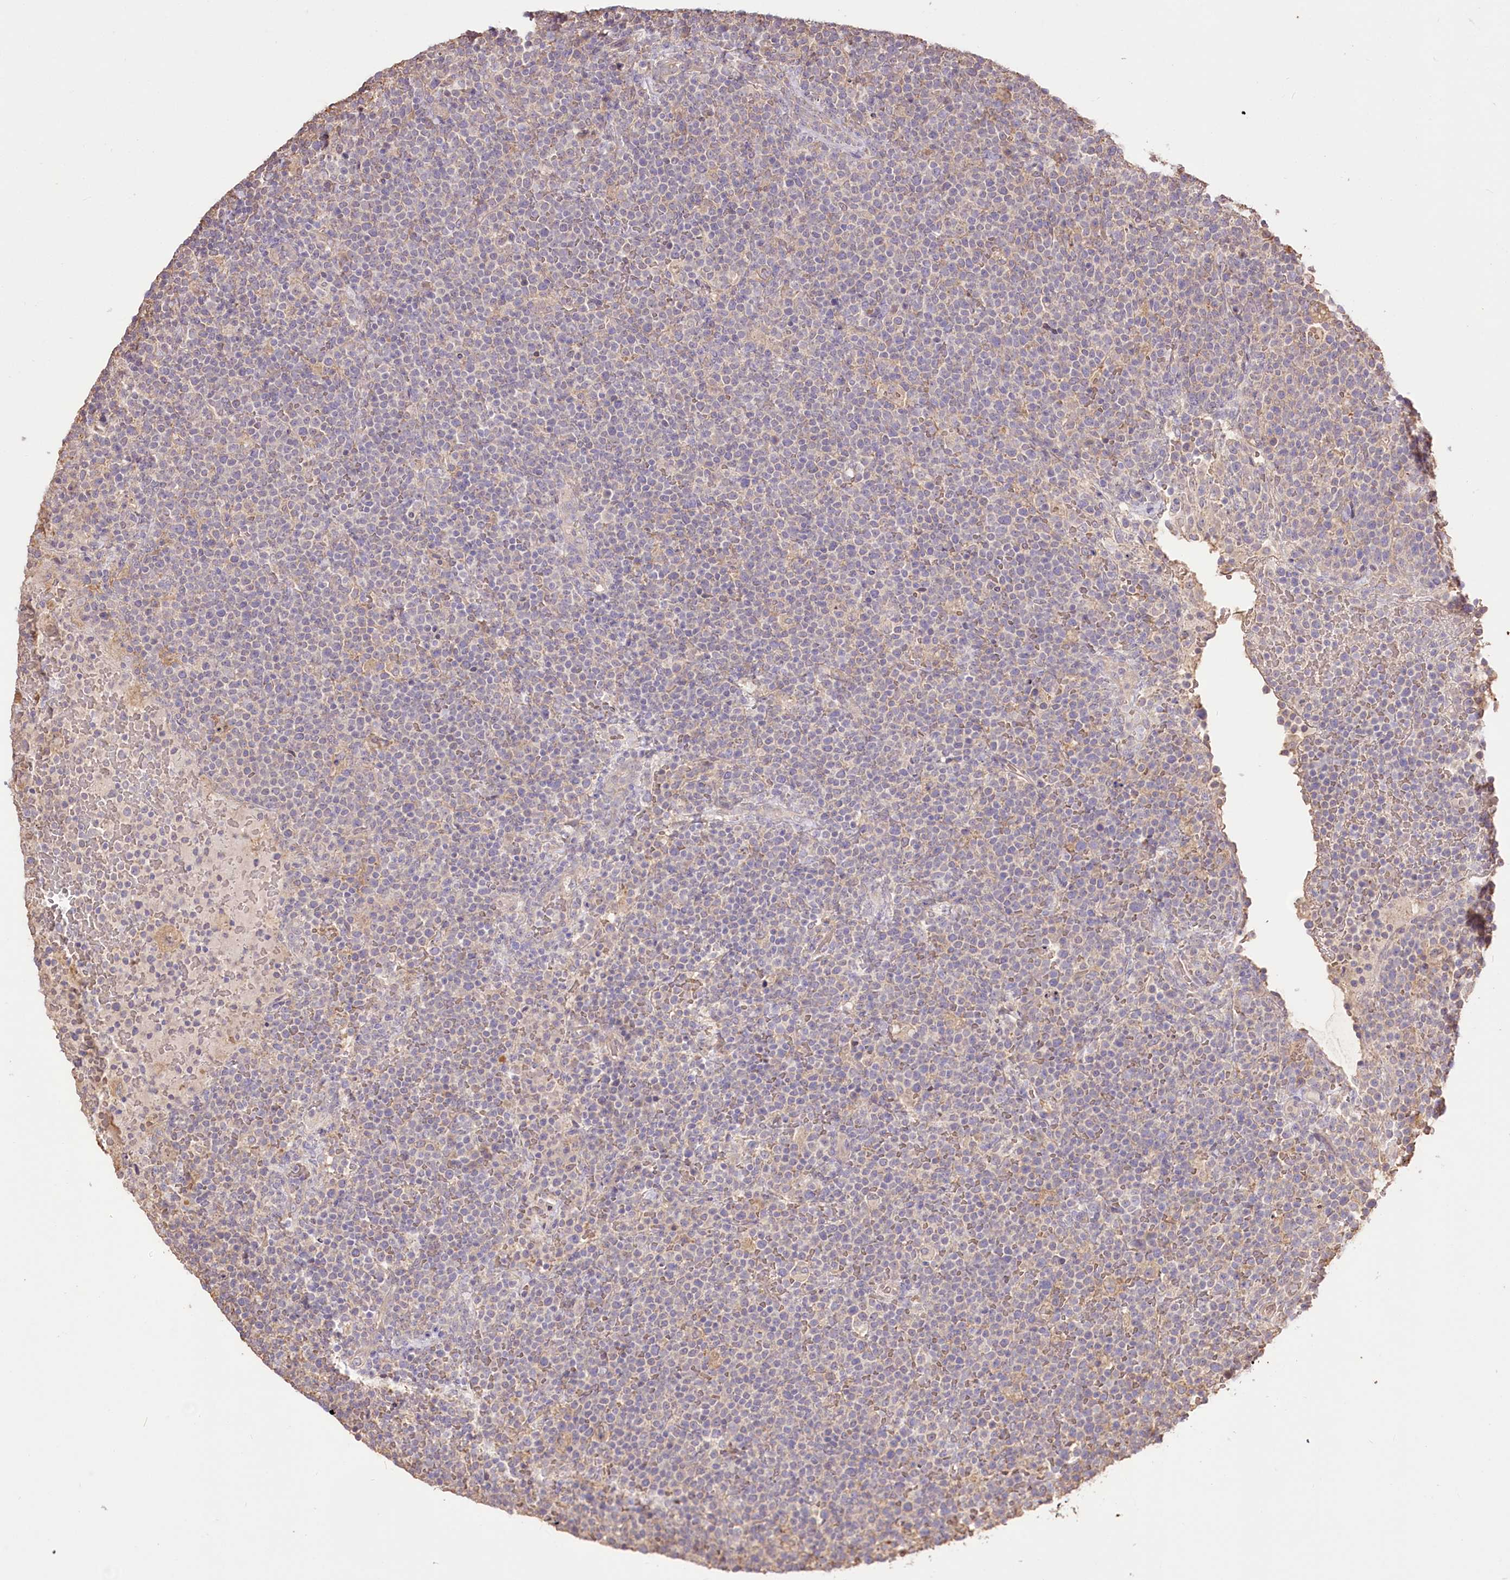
{"staining": {"intensity": "negative", "quantity": "none", "location": "none"}, "tissue": "lymphoma", "cell_type": "Tumor cells", "image_type": "cancer", "snomed": [{"axis": "morphology", "description": "Malignant lymphoma, non-Hodgkin's type, High grade"}, {"axis": "topography", "description": "Lymph node"}], "caption": "IHC of lymphoma exhibits no staining in tumor cells.", "gene": "R3HDM2", "patient": {"sex": "male", "age": 61}}